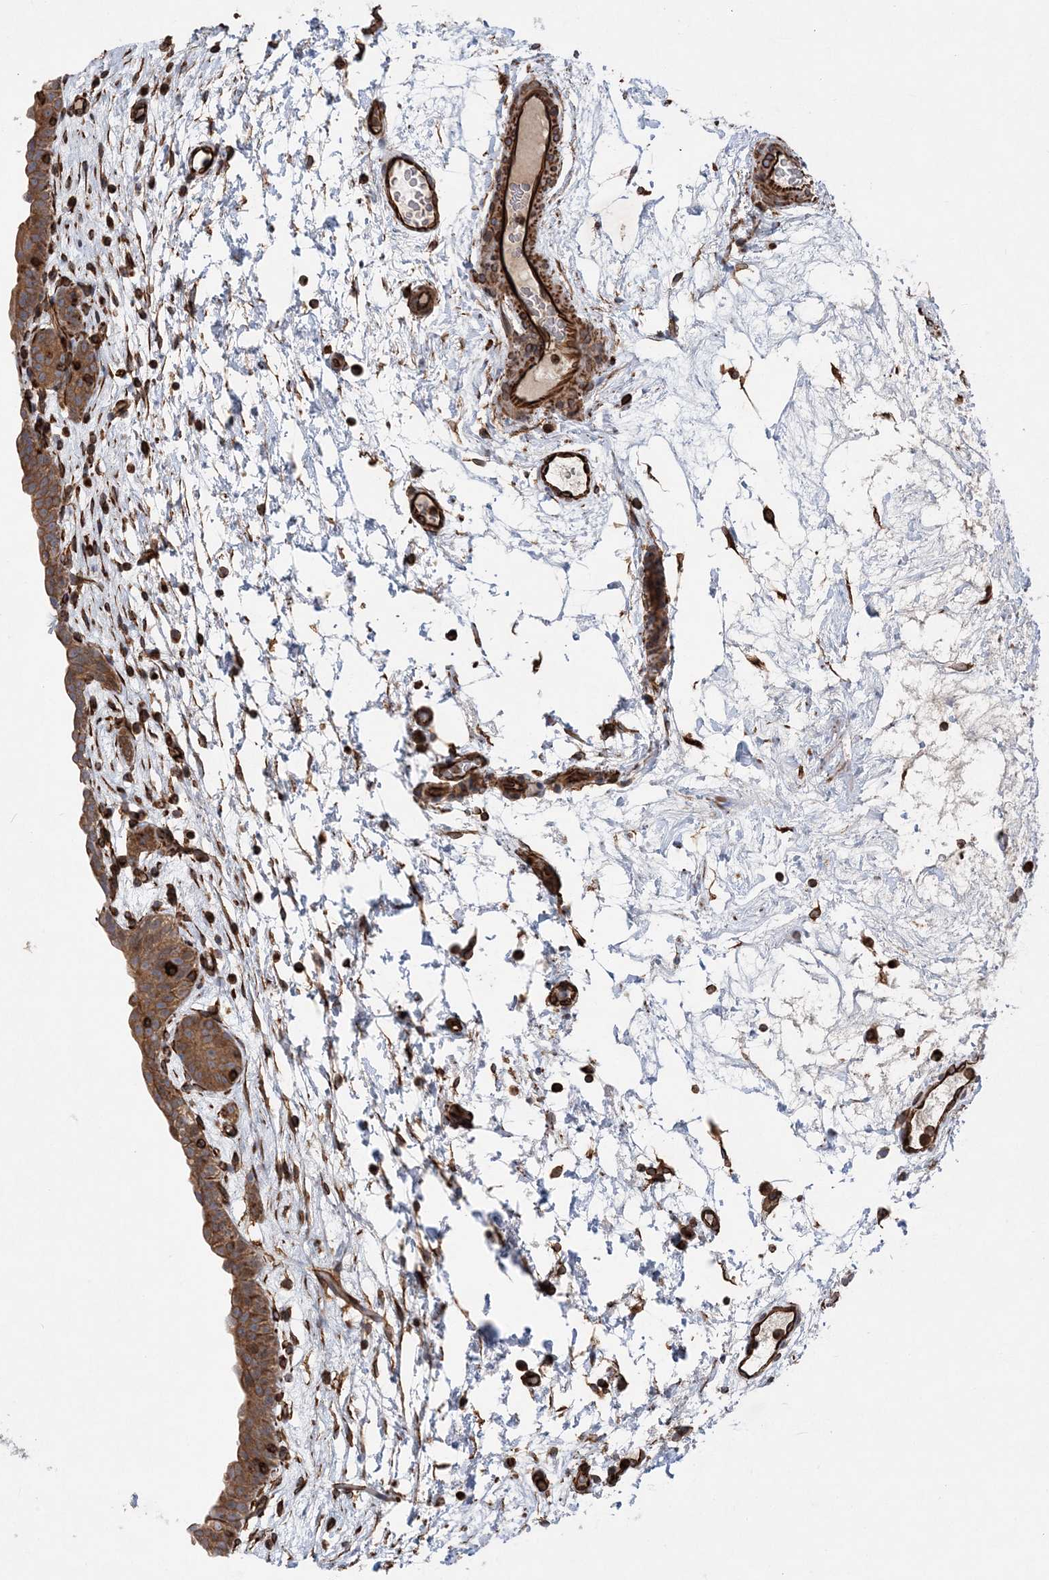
{"staining": {"intensity": "moderate", "quantity": ">75%", "location": "cytoplasmic/membranous"}, "tissue": "urinary bladder", "cell_type": "Urothelial cells", "image_type": "normal", "snomed": [{"axis": "morphology", "description": "Normal tissue, NOS"}, {"axis": "topography", "description": "Urinary bladder"}], "caption": "The image reveals a brown stain indicating the presence of a protein in the cytoplasmic/membranous of urothelial cells in urinary bladder. (DAB IHC, brown staining for protein, blue staining for nuclei).", "gene": "FAM114A2", "patient": {"sex": "male", "age": 83}}